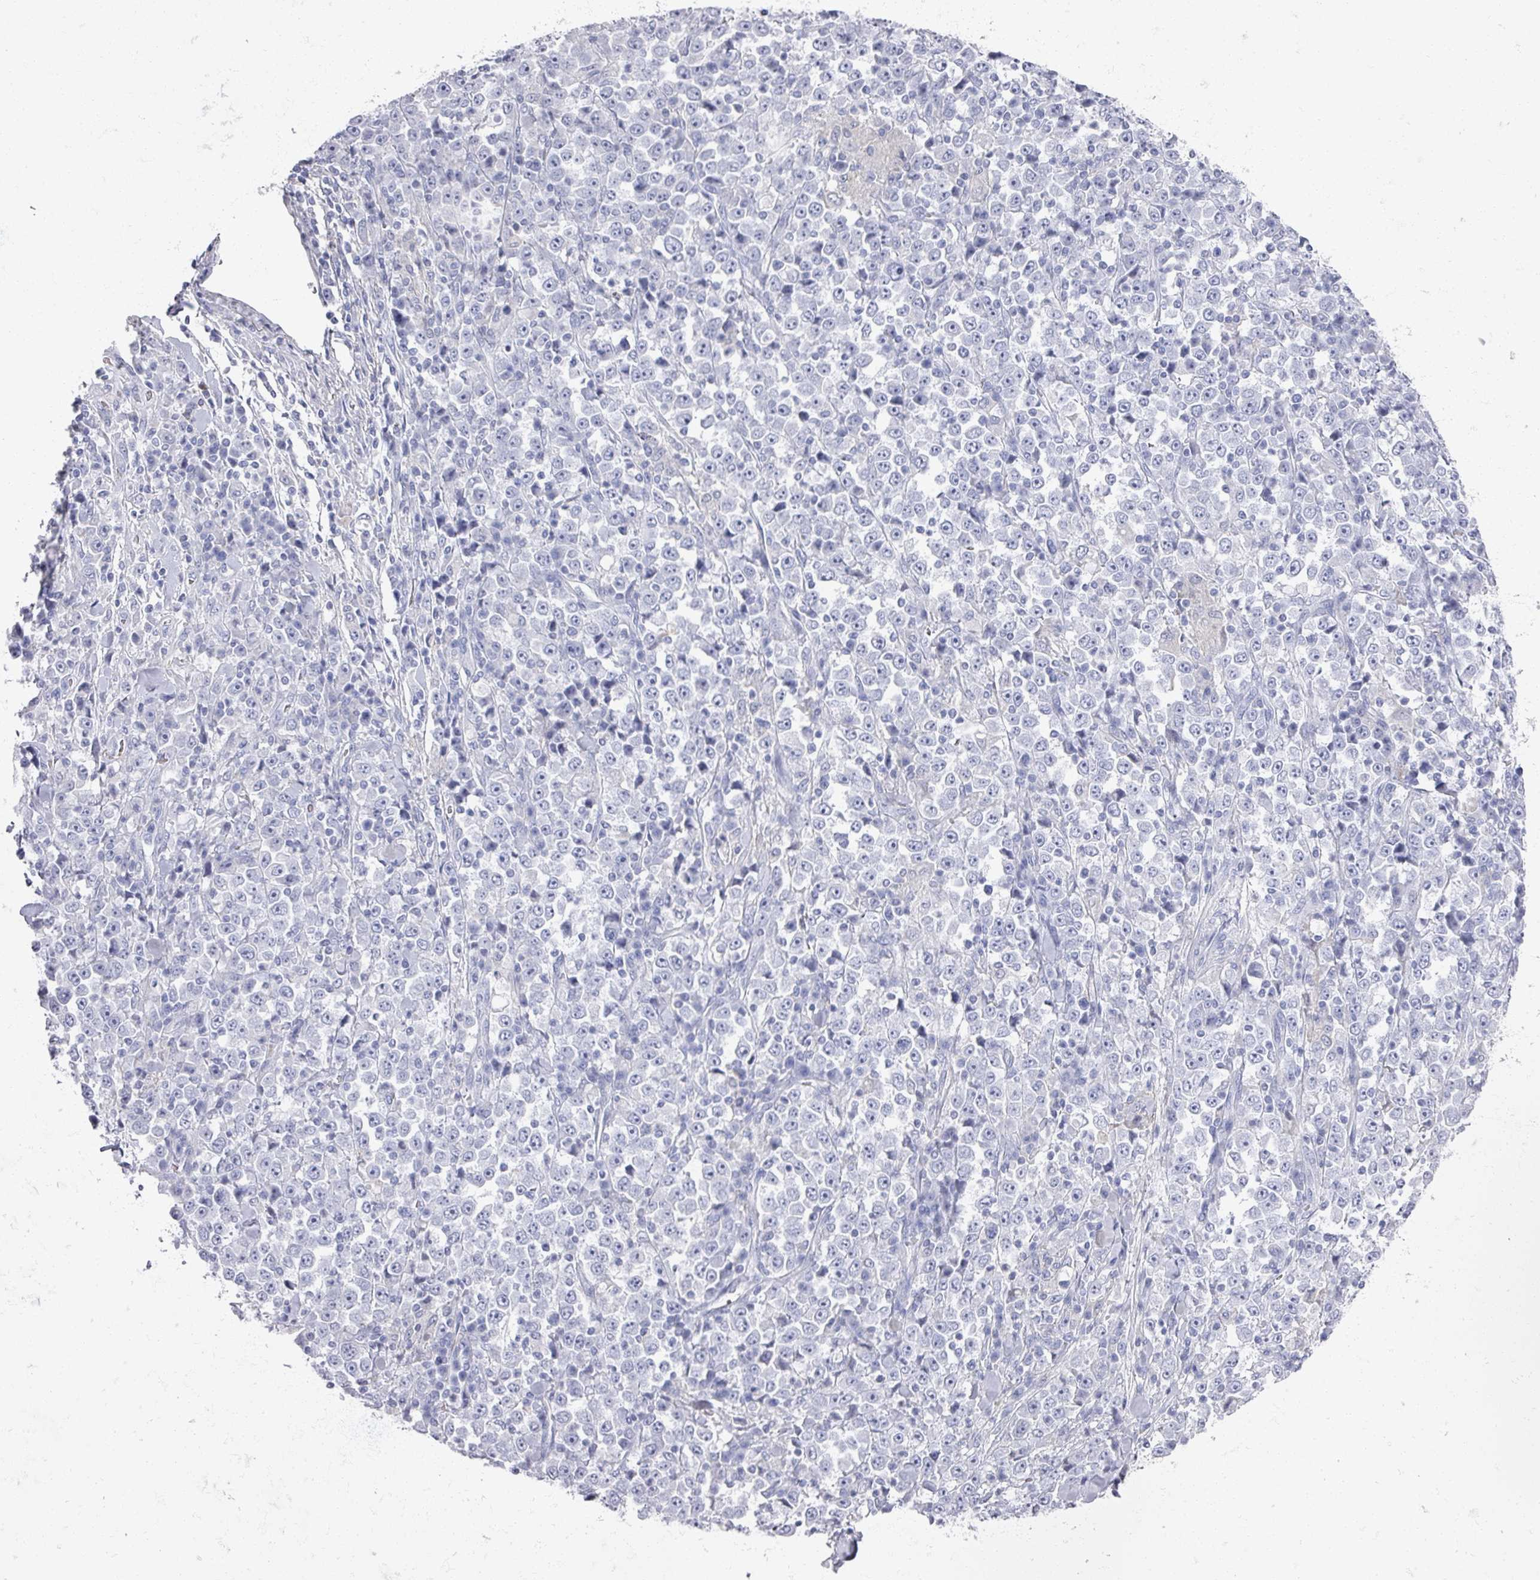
{"staining": {"intensity": "negative", "quantity": "none", "location": "none"}, "tissue": "stomach cancer", "cell_type": "Tumor cells", "image_type": "cancer", "snomed": [{"axis": "morphology", "description": "Normal tissue, NOS"}, {"axis": "morphology", "description": "Adenocarcinoma, NOS"}, {"axis": "topography", "description": "Stomach, upper"}, {"axis": "topography", "description": "Stomach"}], "caption": "The IHC image has no significant expression in tumor cells of adenocarcinoma (stomach) tissue.", "gene": "OMG", "patient": {"sex": "male", "age": 59}}